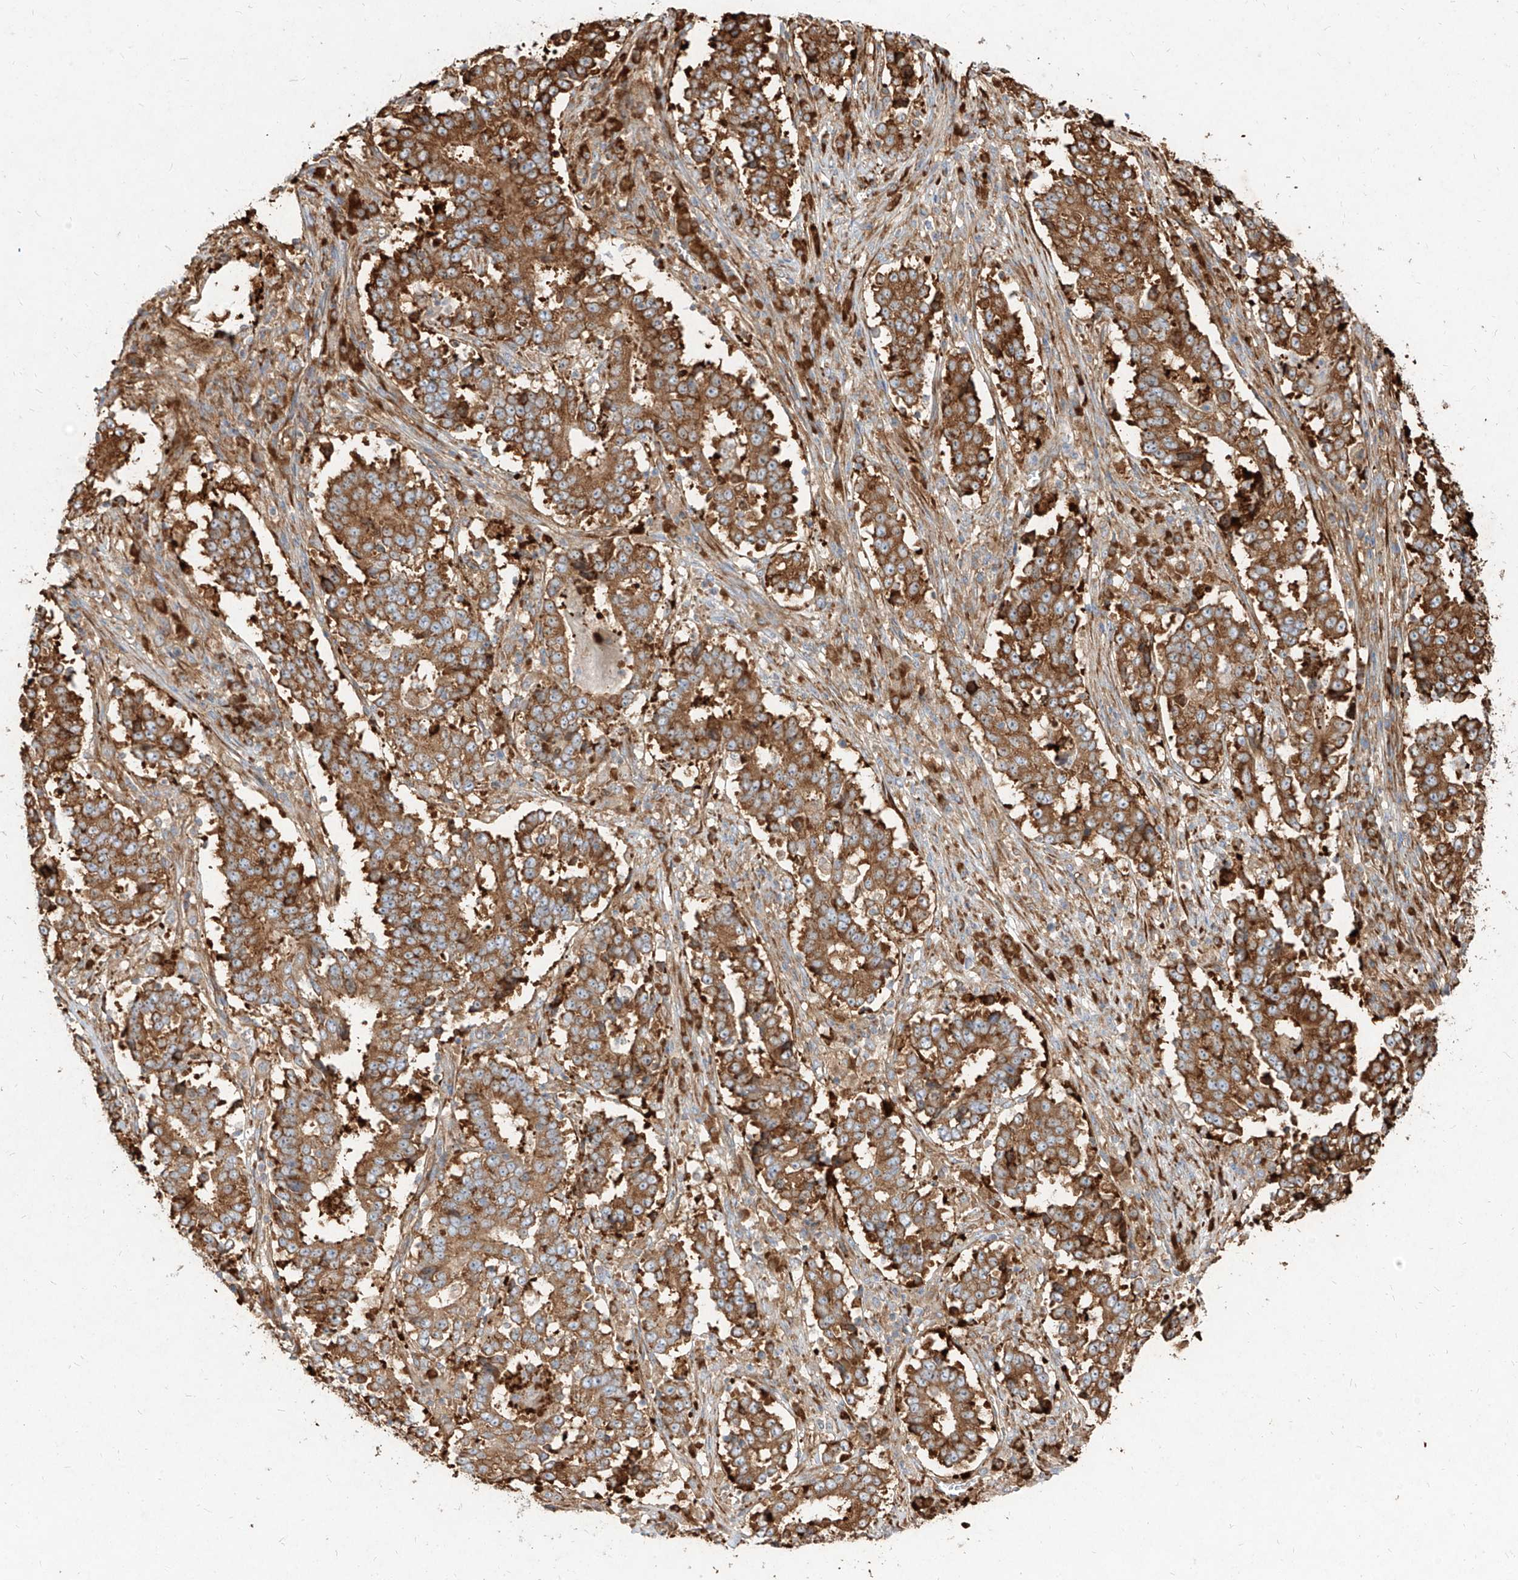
{"staining": {"intensity": "strong", "quantity": ">75%", "location": "cytoplasmic/membranous"}, "tissue": "stomach cancer", "cell_type": "Tumor cells", "image_type": "cancer", "snomed": [{"axis": "morphology", "description": "Adenocarcinoma, NOS"}, {"axis": "topography", "description": "Stomach"}], "caption": "Immunohistochemical staining of human adenocarcinoma (stomach) demonstrates strong cytoplasmic/membranous protein positivity in approximately >75% of tumor cells. Immunohistochemistry stains the protein in brown and the nuclei are stained blue.", "gene": "RPS25", "patient": {"sex": "male", "age": 59}}